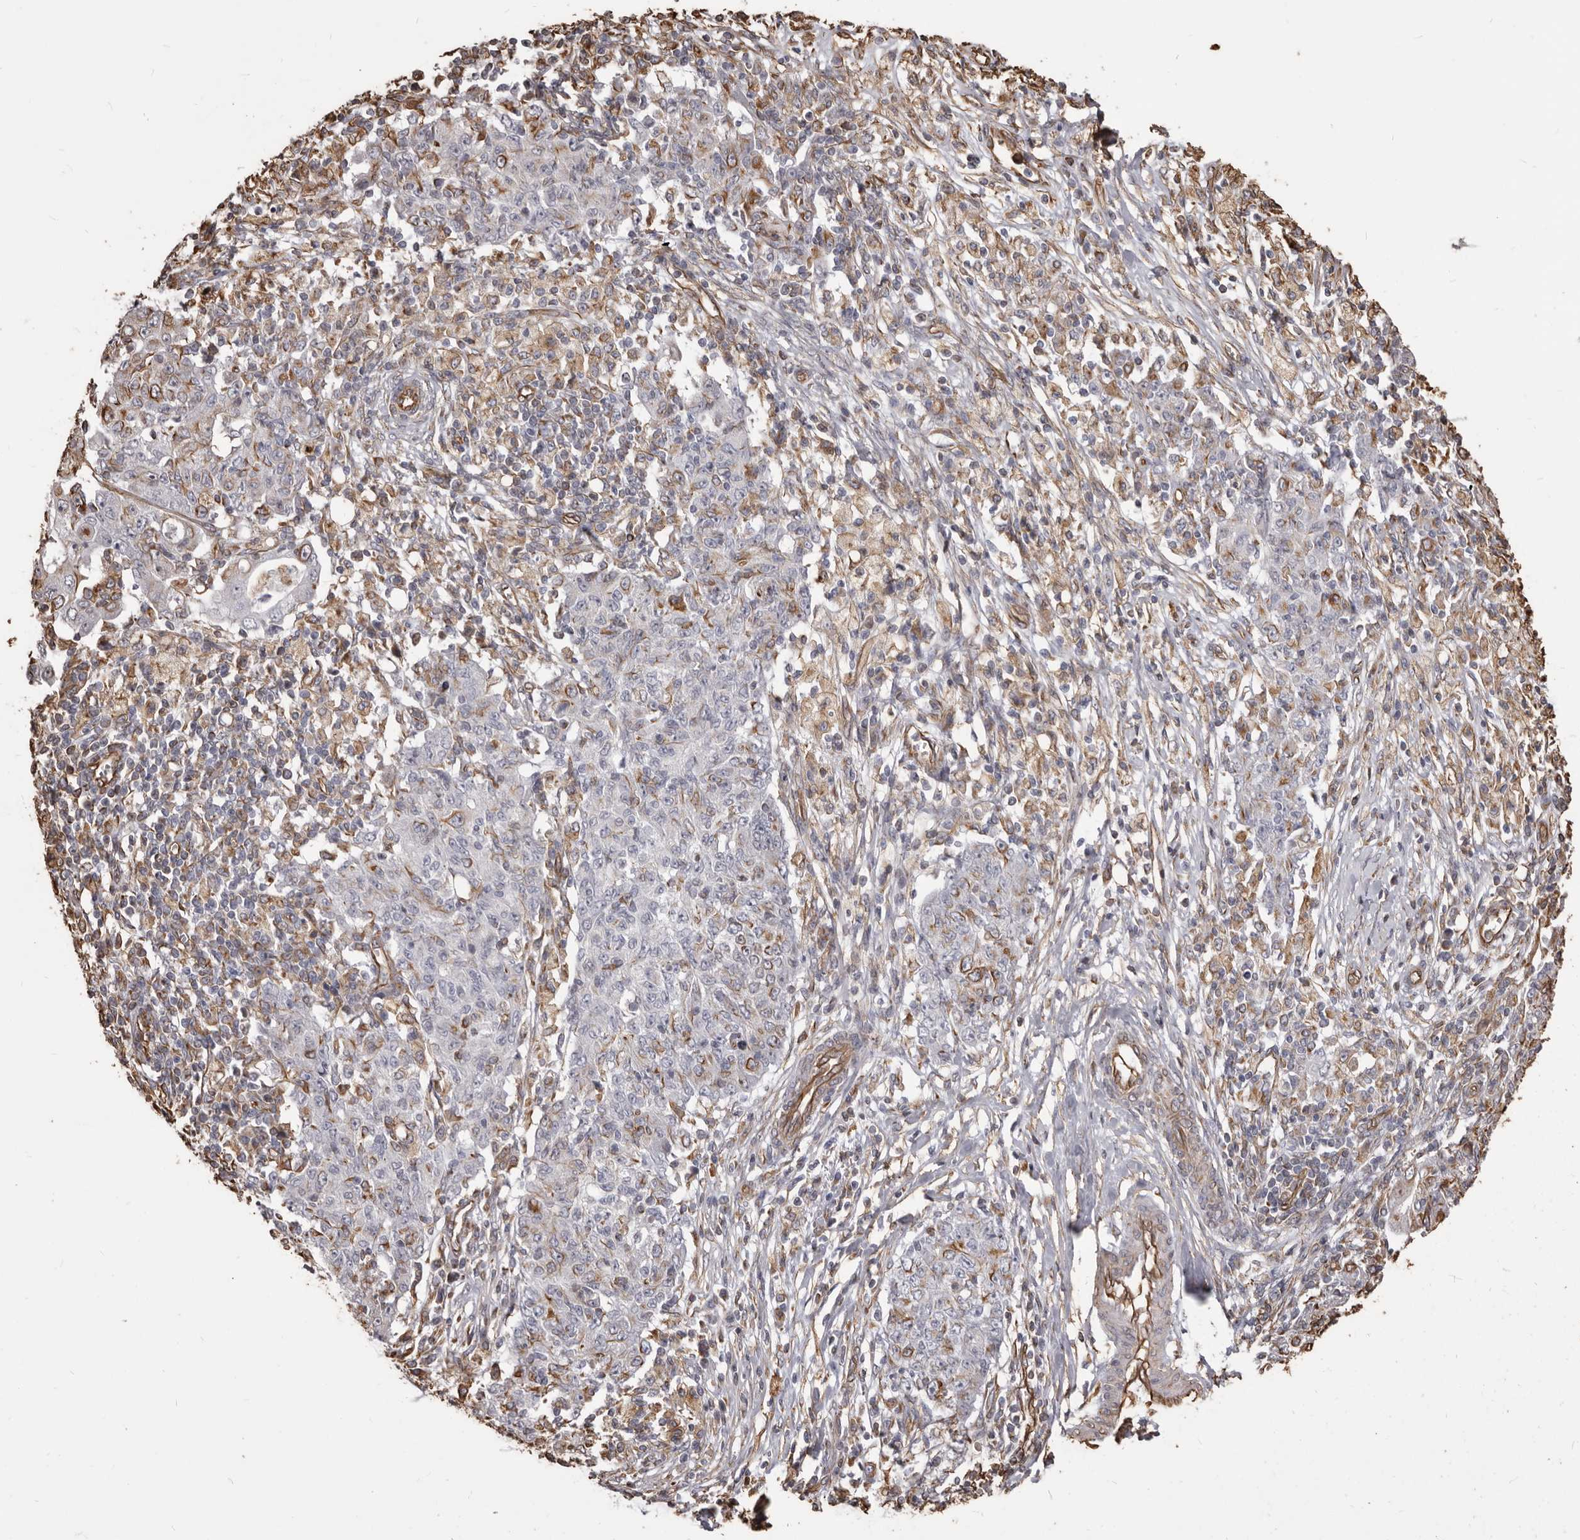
{"staining": {"intensity": "moderate", "quantity": "<25%", "location": "cytoplasmic/membranous"}, "tissue": "ovarian cancer", "cell_type": "Tumor cells", "image_type": "cancer", "snomed": [{"axis": "morphology", "description": "Carcinoma, endometroid"}, {"axis": "topography", "description": "Ovary"}], "caption": "Protein staining of ovarian endometroid carcinoma tissue exhibits moderate cytoplasmic/membranous staining in approximately <25% of tumor cells.", "gene": "MTURN", "patient": {"sex": "female", "age": 42}}